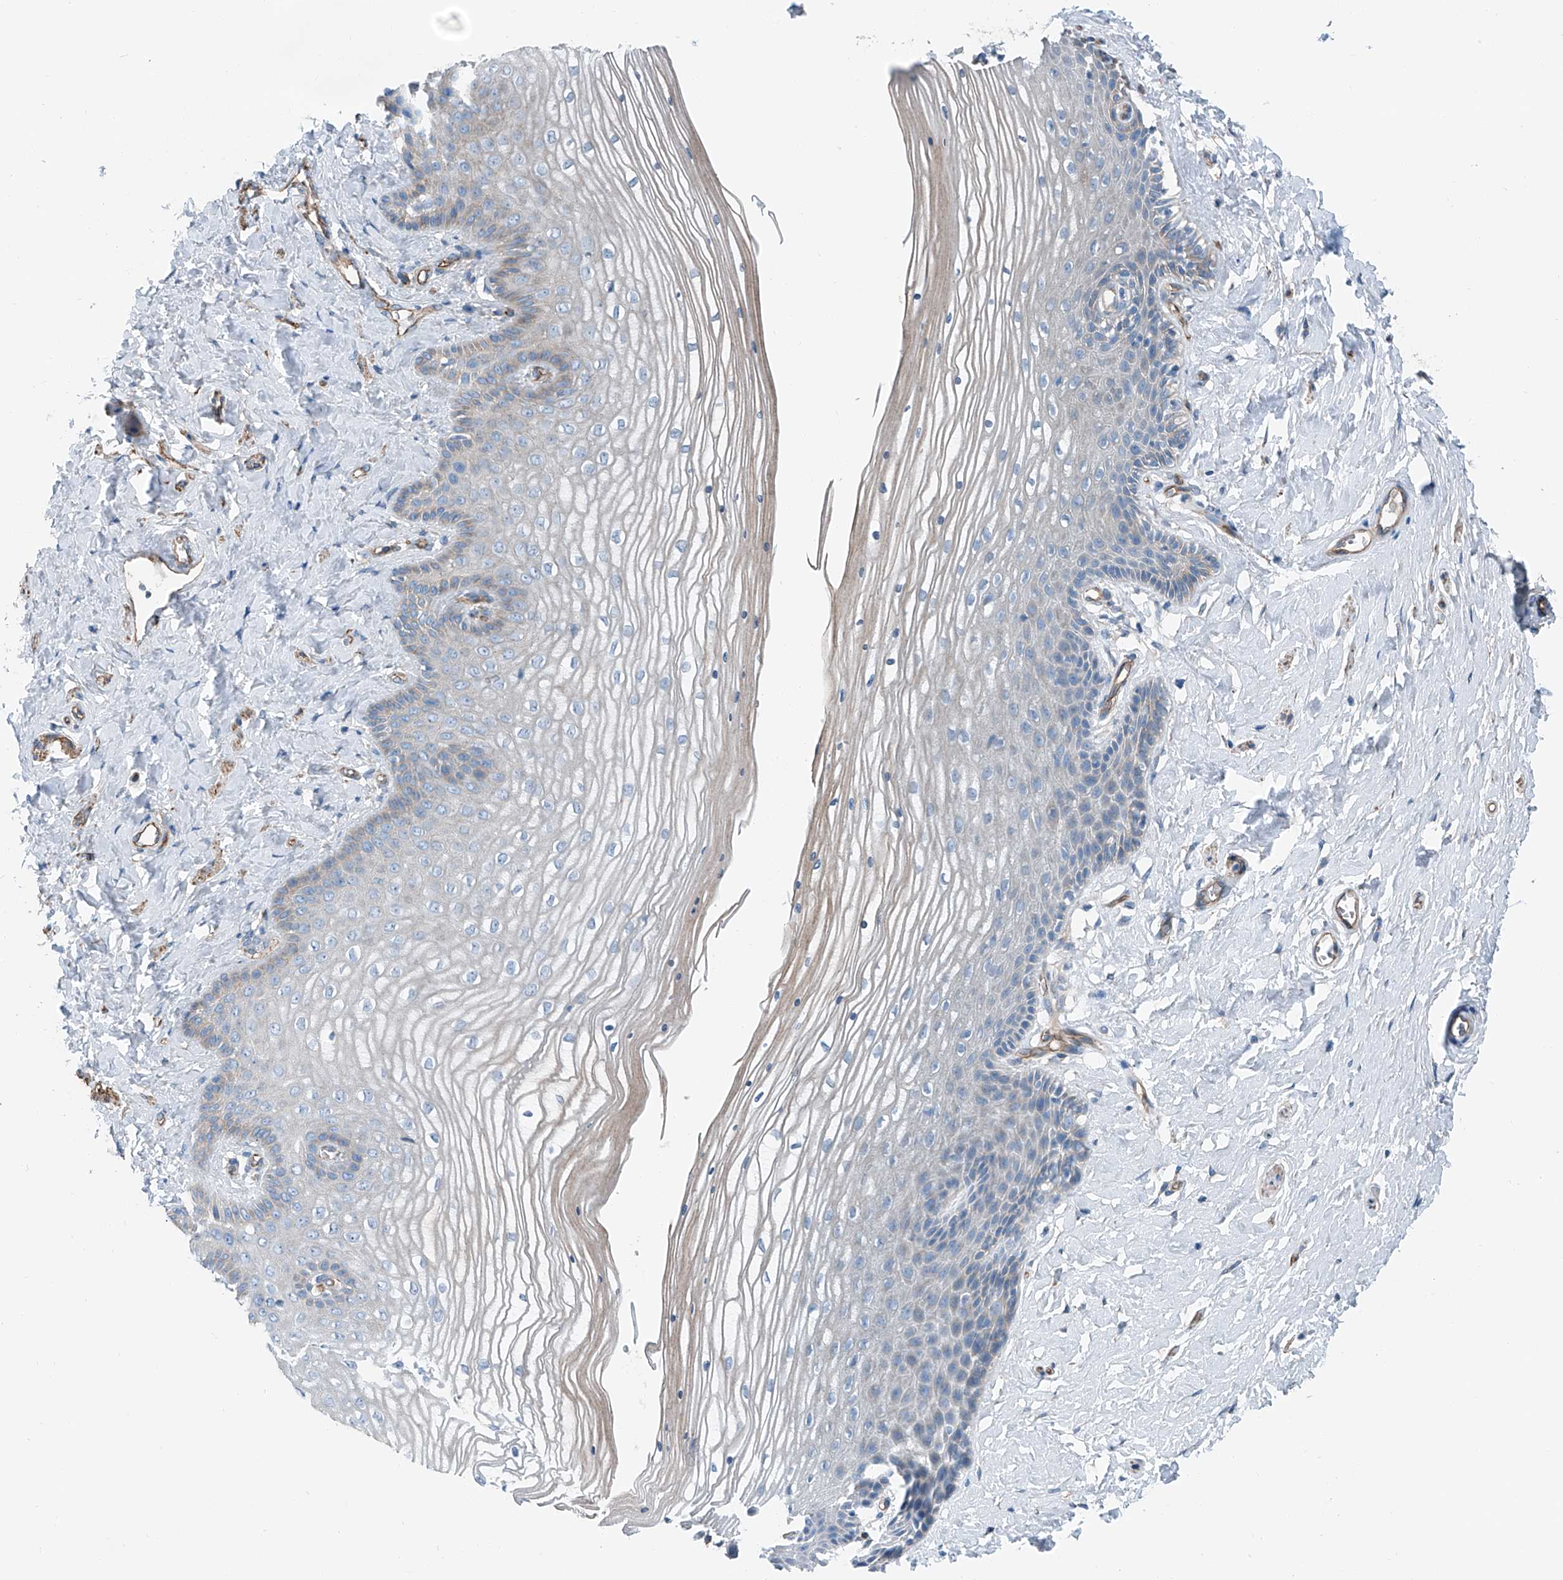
{"staining": {"intensity": "weak", "quantity": "<25%", "location": "cytoplasmic/membranous"}, "tissue": "vagina", "cell_type": "Squamous epithelial cells", "image_type": "normal", "snomed": [{"axis": "morphology", "description": "Normal tissue, NOS"}, {"axis": "topography", "description": "Vagina"}, {"axis": "topography", "description": "Cervix"}], "caption": "The image exhibits no significant expression in squamous epithelial cells of vagina. (Brightfield microscopy of DAB immunohistochemistry at high magnification).", "gene": "THEMIS2", "patient": {"sex": "female", "age": 40}}